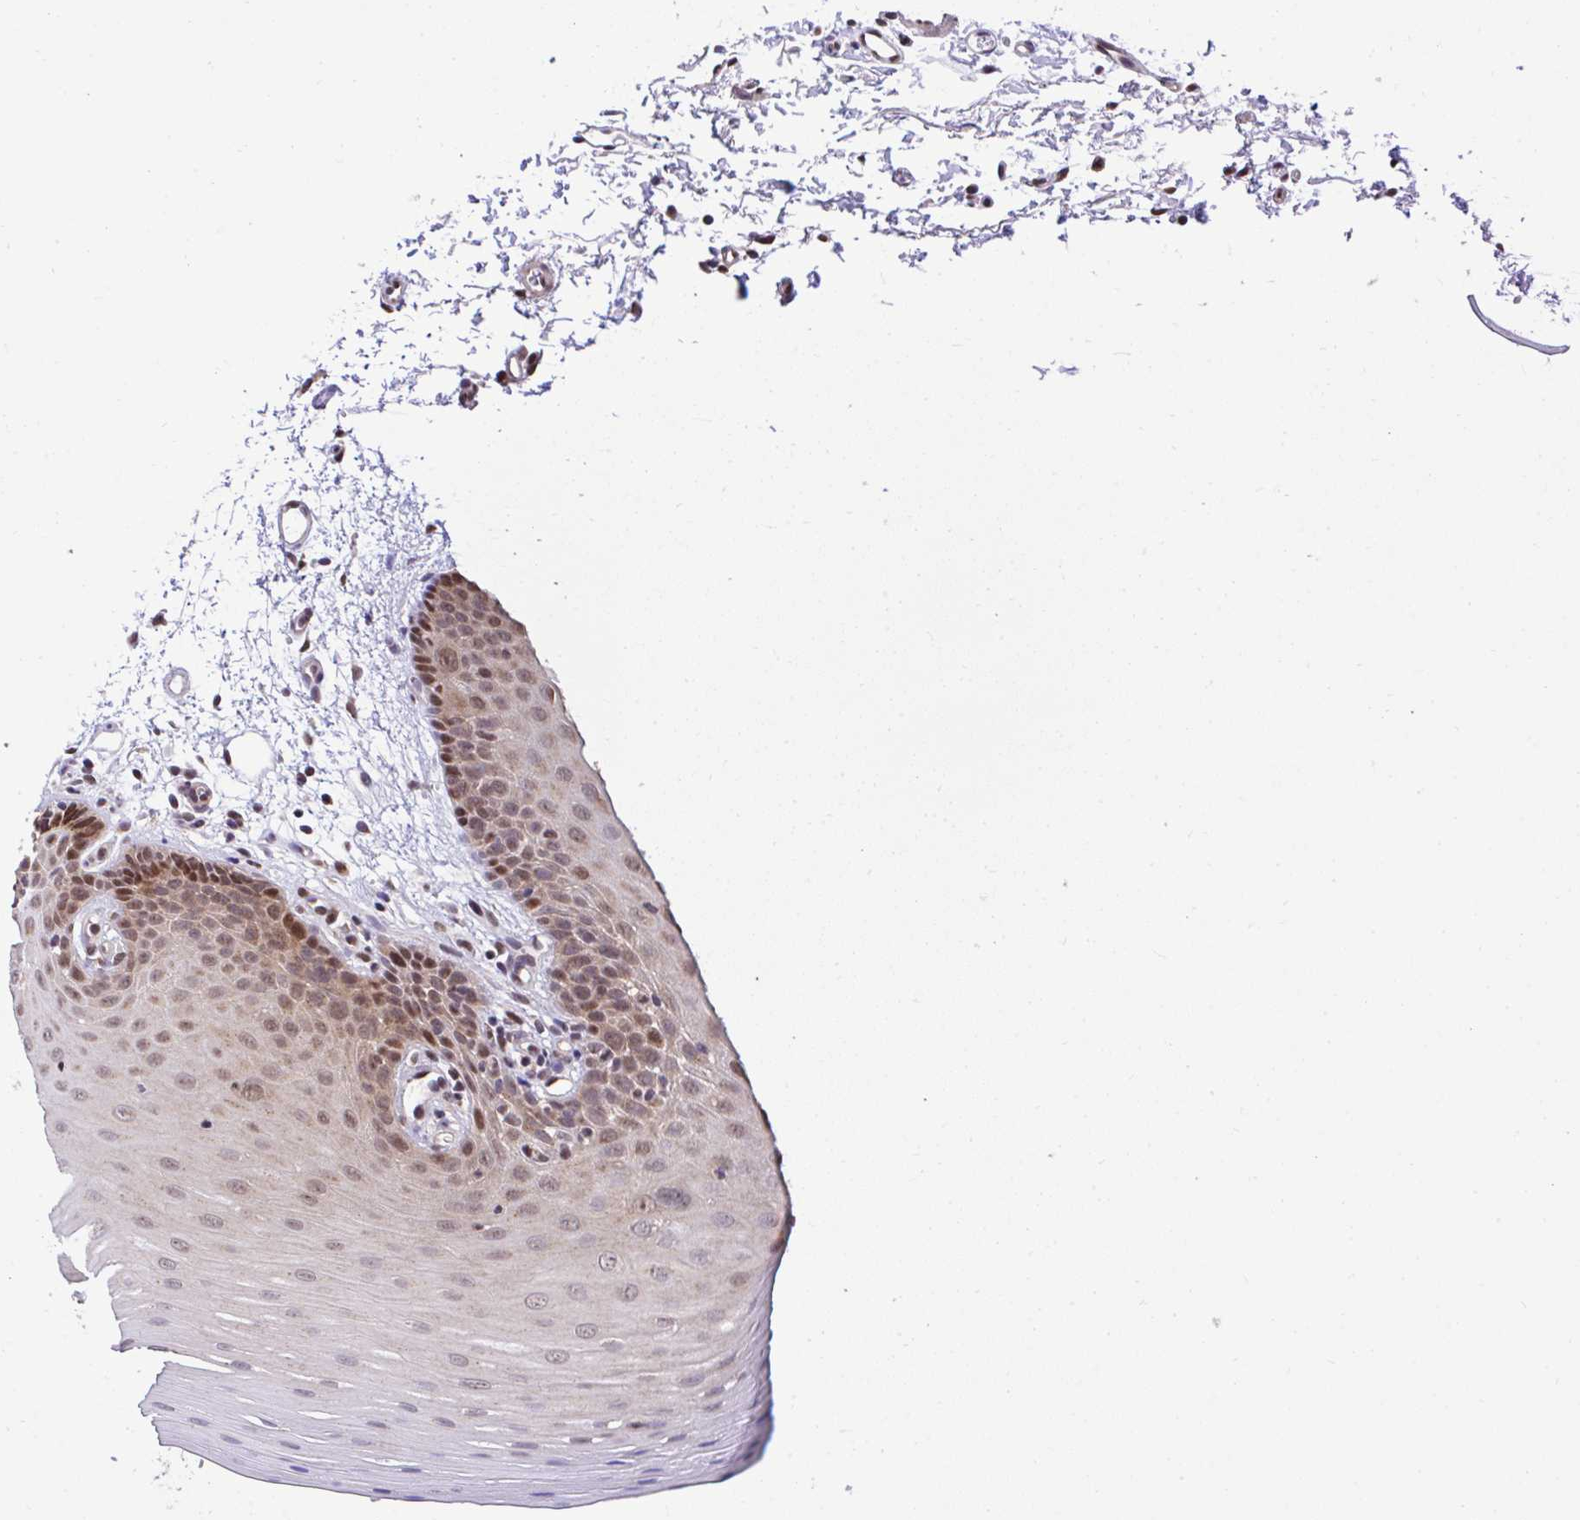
{"staining": {"intensity": "weak", "quantity": ">75%", "location": "cytoplasmic/membranous,nuclear"}, "tissue": "oral mucosa", "cell_type": "Squamous epithelial cells", "image_type": "normal", "snomed": [{"axis": "morphology", "description": "Normal tissue, NOS"}, {"axis": "topography", "description": "Oral tissue"}], "caption": "A micrograph of oral mucosa stained for a protein displays weak cytoplasmic/membranous,nuclear brown staining in squamous epithelial cells. The staining was performed using DAB (3,3'-diaminobenzidine) to visualize the protein expression in brown, while the nuclei were stained in blue with hematoxylin (Magnification: 20x).", "gene": "GLIS3", "patient": {"sex": "female", "age": 81}}